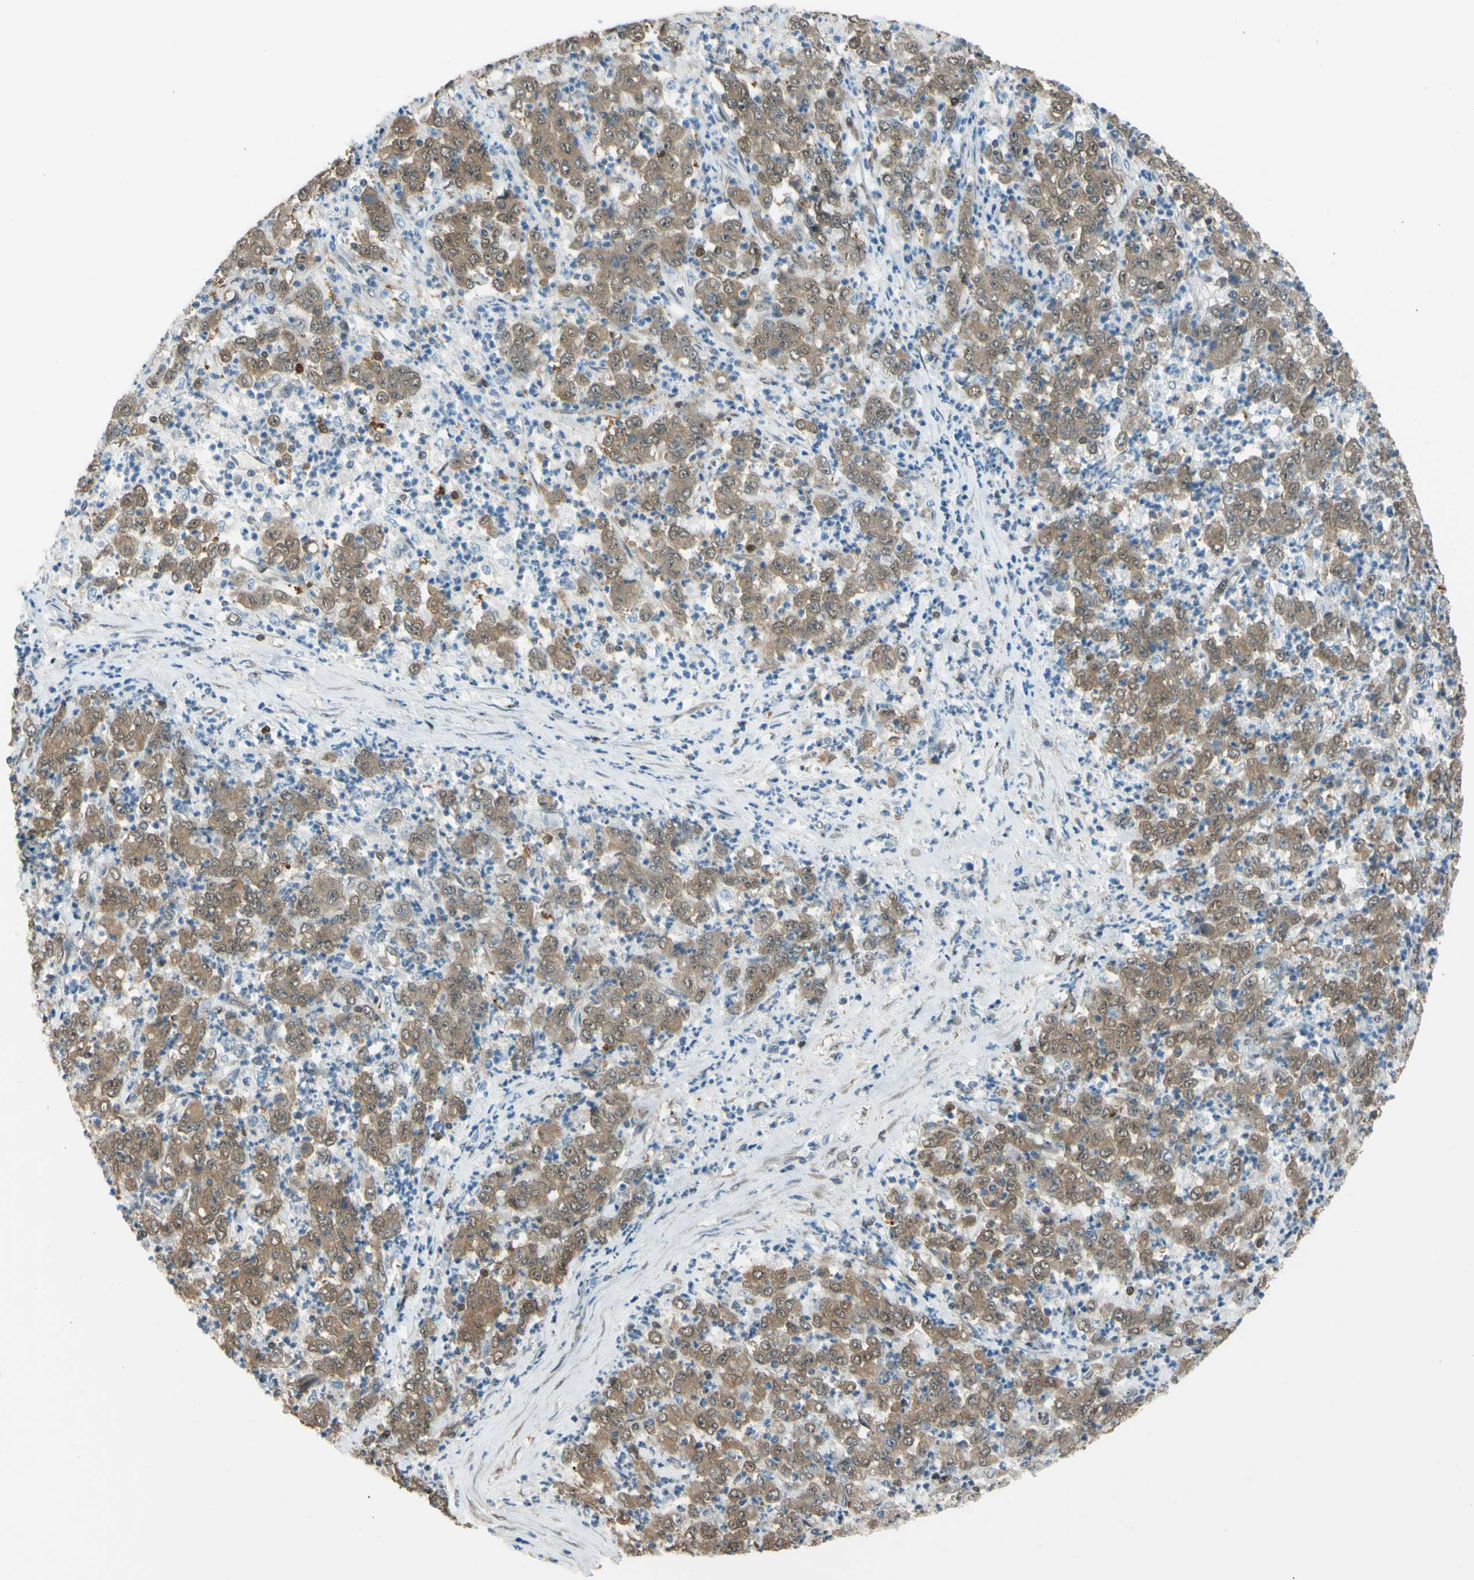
{"staining": {"intensity": "moderate", "quantity": ">75%", "location": "cytoplasmic/membranous"}, "tissue": "stomach cancer", "cell_type": "Tumor cells", "image_type": "cancer", "snomed": [{"axis": "morphology", "description": "Adenocarcinoma, NOS"}, {"axis": "topography", "description": "Stomach, lower"}], "caption": "Approximately >75% of tumor cells in human stomach cancer (adenocarcinoma) demonstrate moderate cytoplasmic/membranous protein positivity as visualized by brown immunohistochemical staining.", "gene": "YWHAQ", "patient": {"sex": "female", "age": 71}}